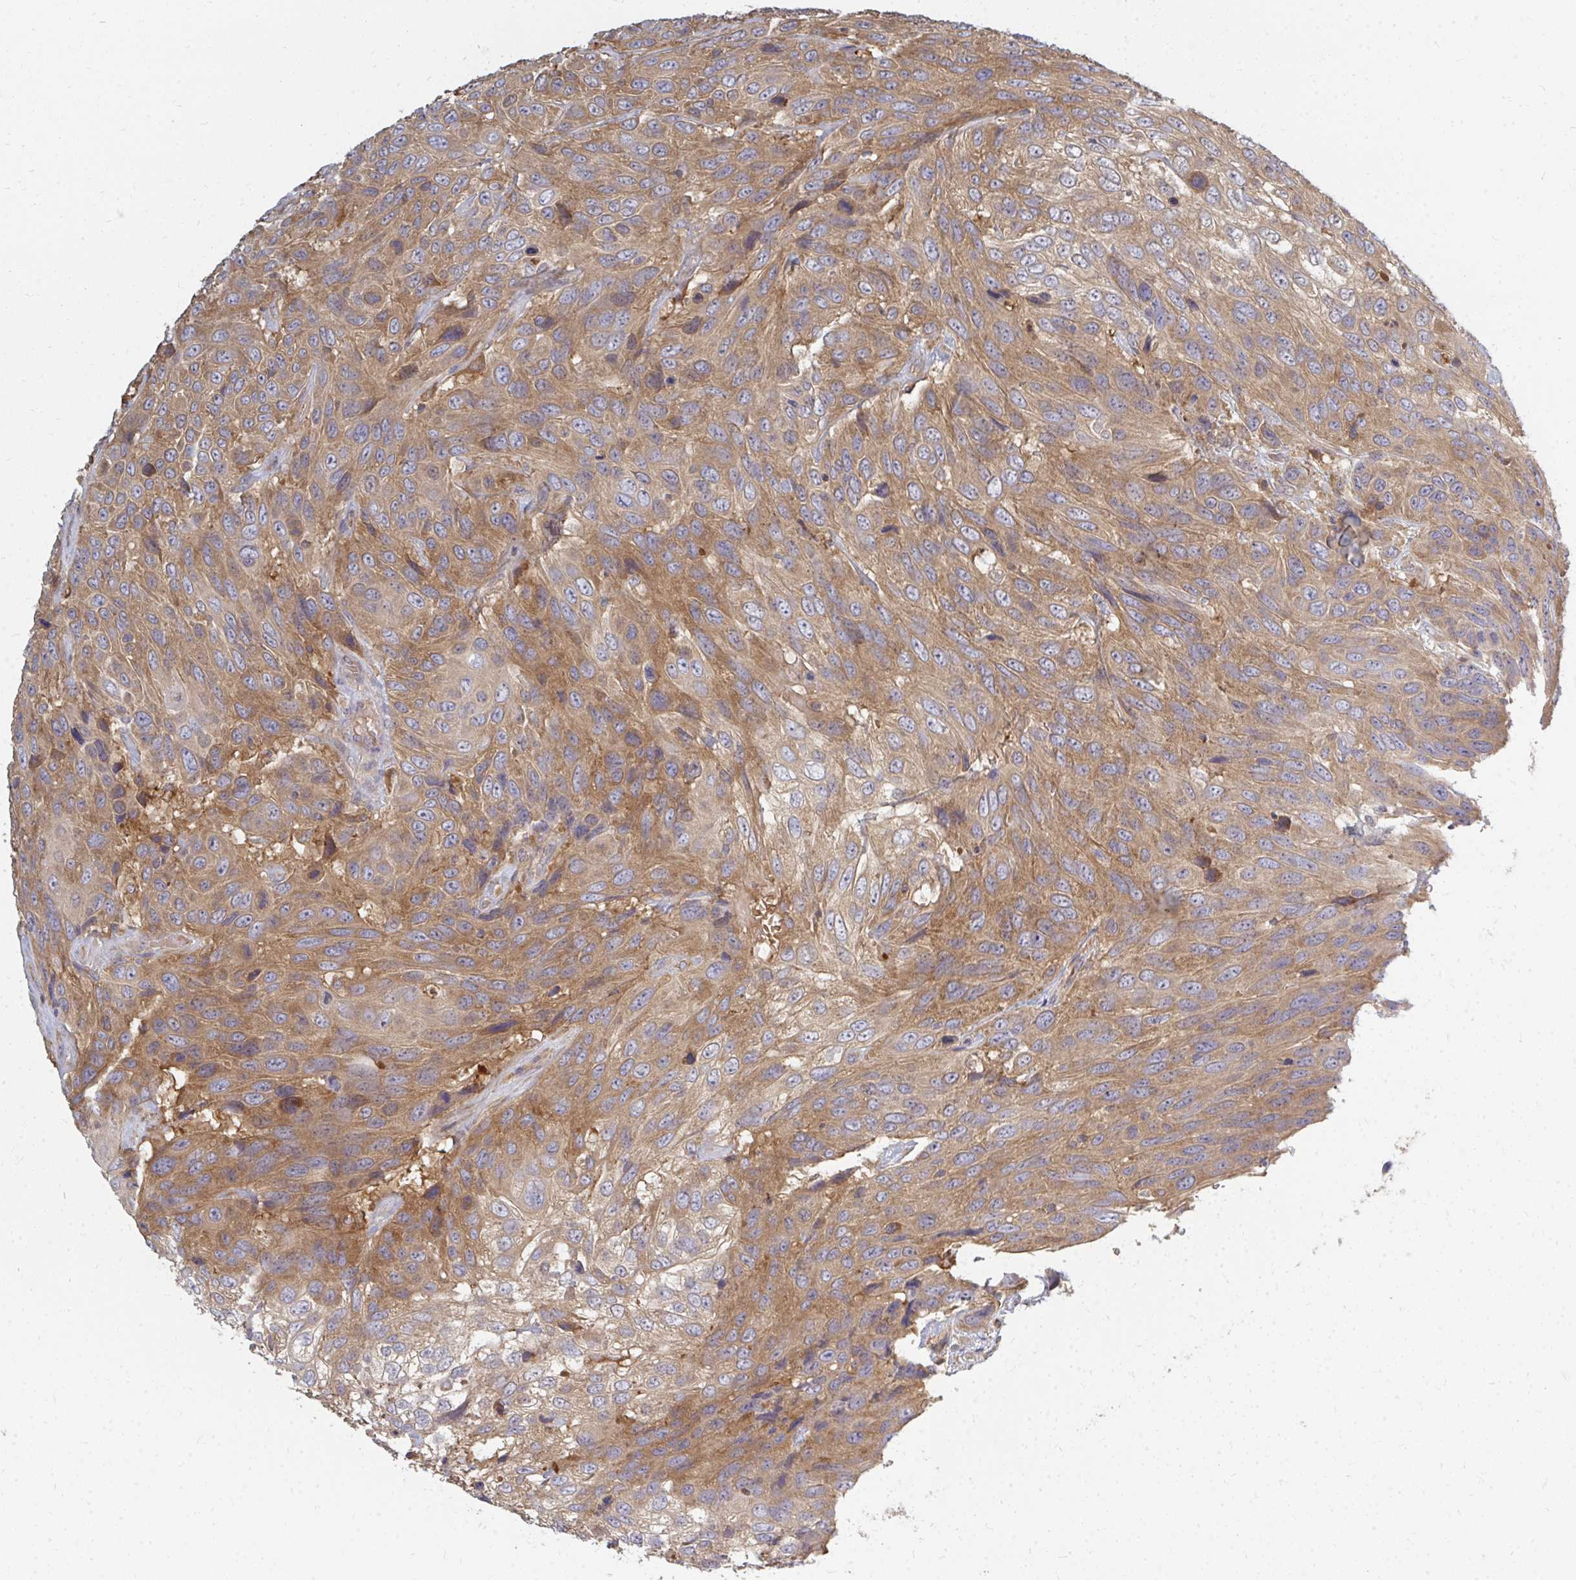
{"staining": {"intensity": "moderate", "quantity": ">75%", "location": "cytoplasmic/membranous"}, "tissue": "urothelial cancer", "cell_type": "Tumor cells", "image_type": "cancer", "snomed": [{"axis": "morphology", "description": "Urothelial carcinoma, High grade"}, {"axis": "topography", "description": "Urinary bladder"}], "caption": "The histopathology image demonstrates staining of high-grade urothelial carcinoma, revealing moderate cytoplasmic/membranous protein positivity (brown color) within tumor cells.", "gene": "ZNF285", "patient": {"sex": "female", "age": 70}}